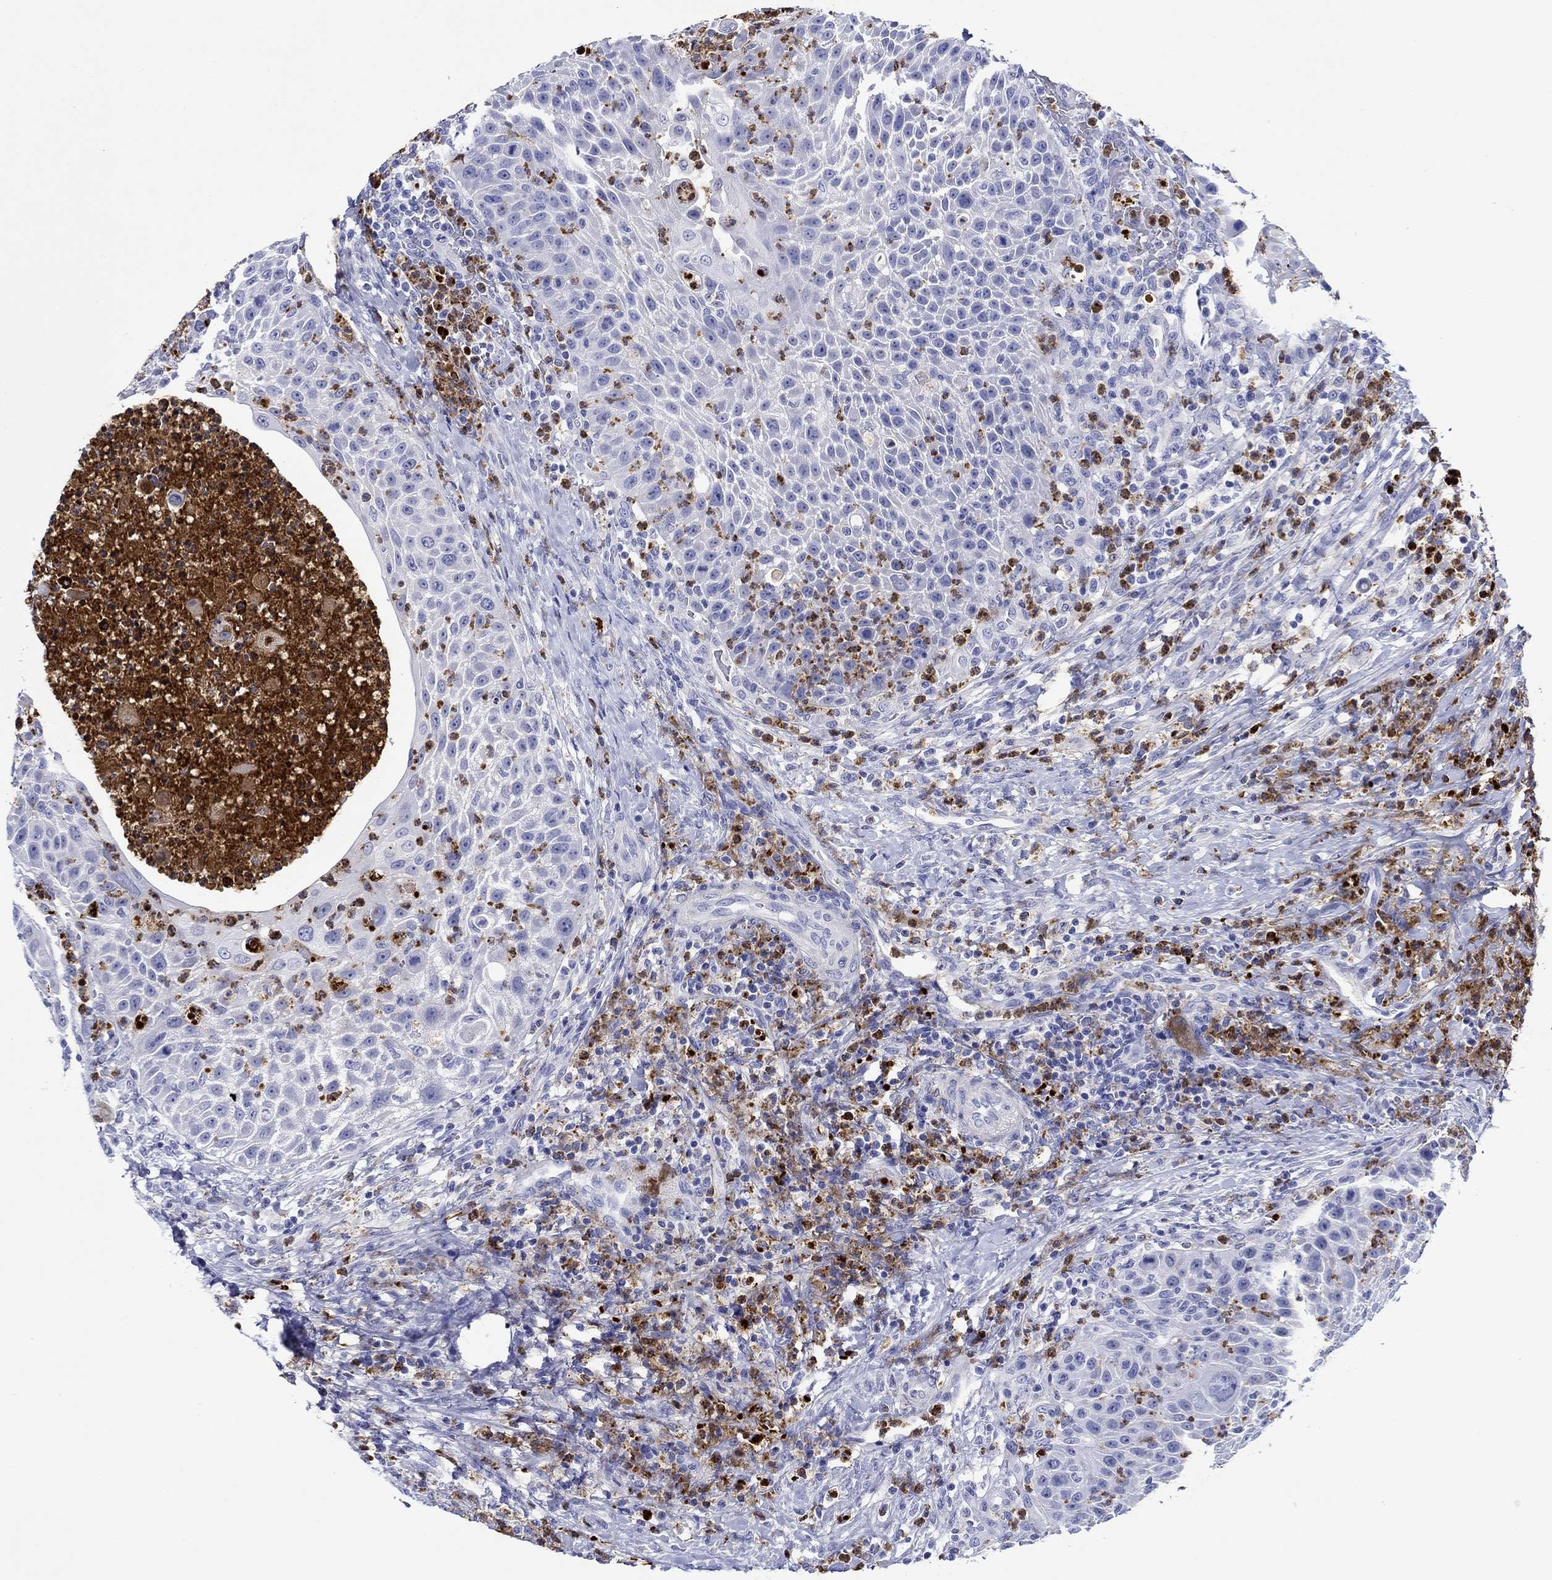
{"staining": {"intensity": "negative", "quantity": "none", "location": "none"}, "tissue": "head and neck cancer", "cell_type": "Tumor cells", "image_type": "cancer", "snomed": [{"axis": "morphology", "description": "Squamous cell carcinoma, NOS"}, {"axis": "topography", "description": "Head-Neck"}], "caption": "An immunohistochemistry micrograph of head and neck squamous cell carcinoma is shown. There is no staining in tumor cells of head and neck squamous cell carcinoma.", "gene": "EPX", "patient": {"sex": "male", "age": 69}}